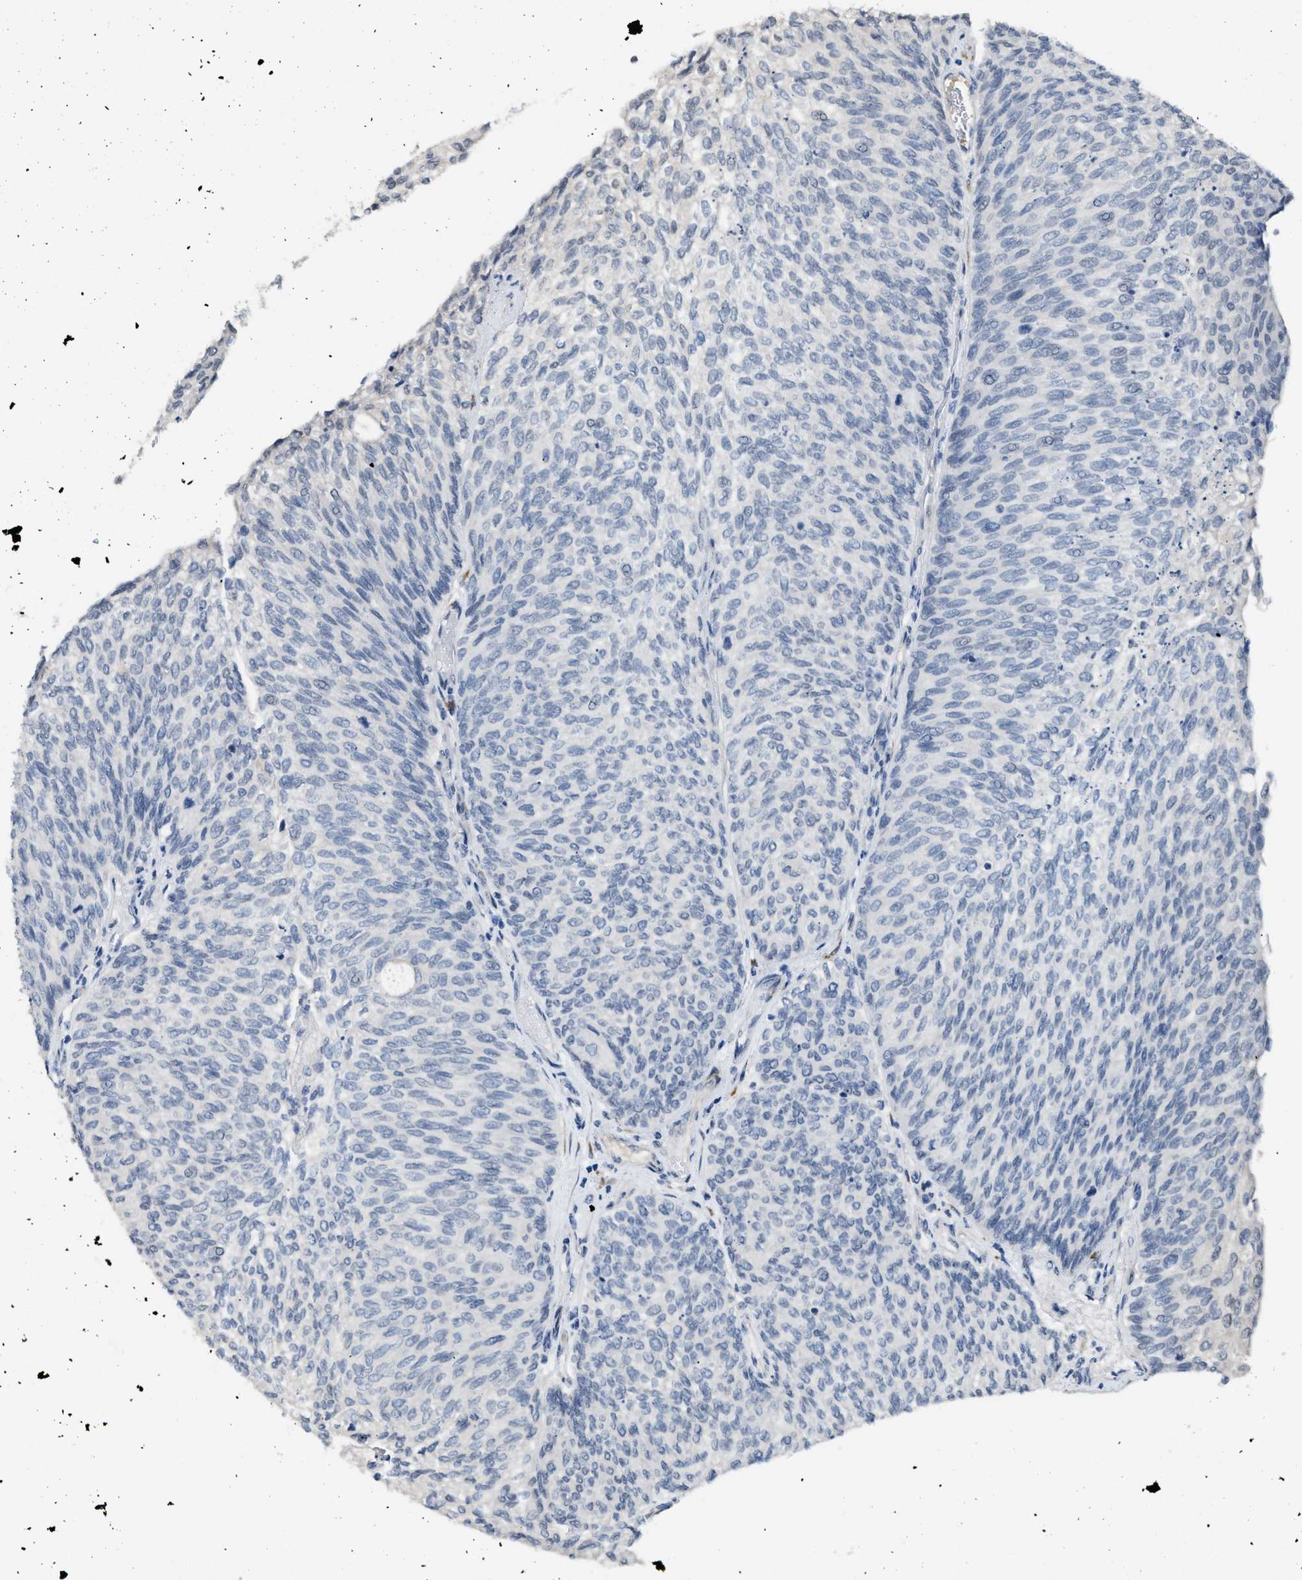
{"staining": {"intensity": "negative", "quantity": "none", "location": "none"}, "tissue": "urothelial cancer", "cell_type": "Tumor cells", "image_type": "cancer", "snomed": [{"axis": "morphology", "description": "Urothelial carcinoma, Low grade"}, {"axis": "topography", "description": "Urinary bladder"}], "caption": "The photomicrograph reveals no significant expression in tumor cells of urothelial carcinoma (low-grade). (Brightfield microscopy of DAB (3,3'-diaminobenzidine) immunohistochemistry (IHC) at high magnification).", "gene": "TMEM154", "patient": {"sex": "female", "age": 79}}